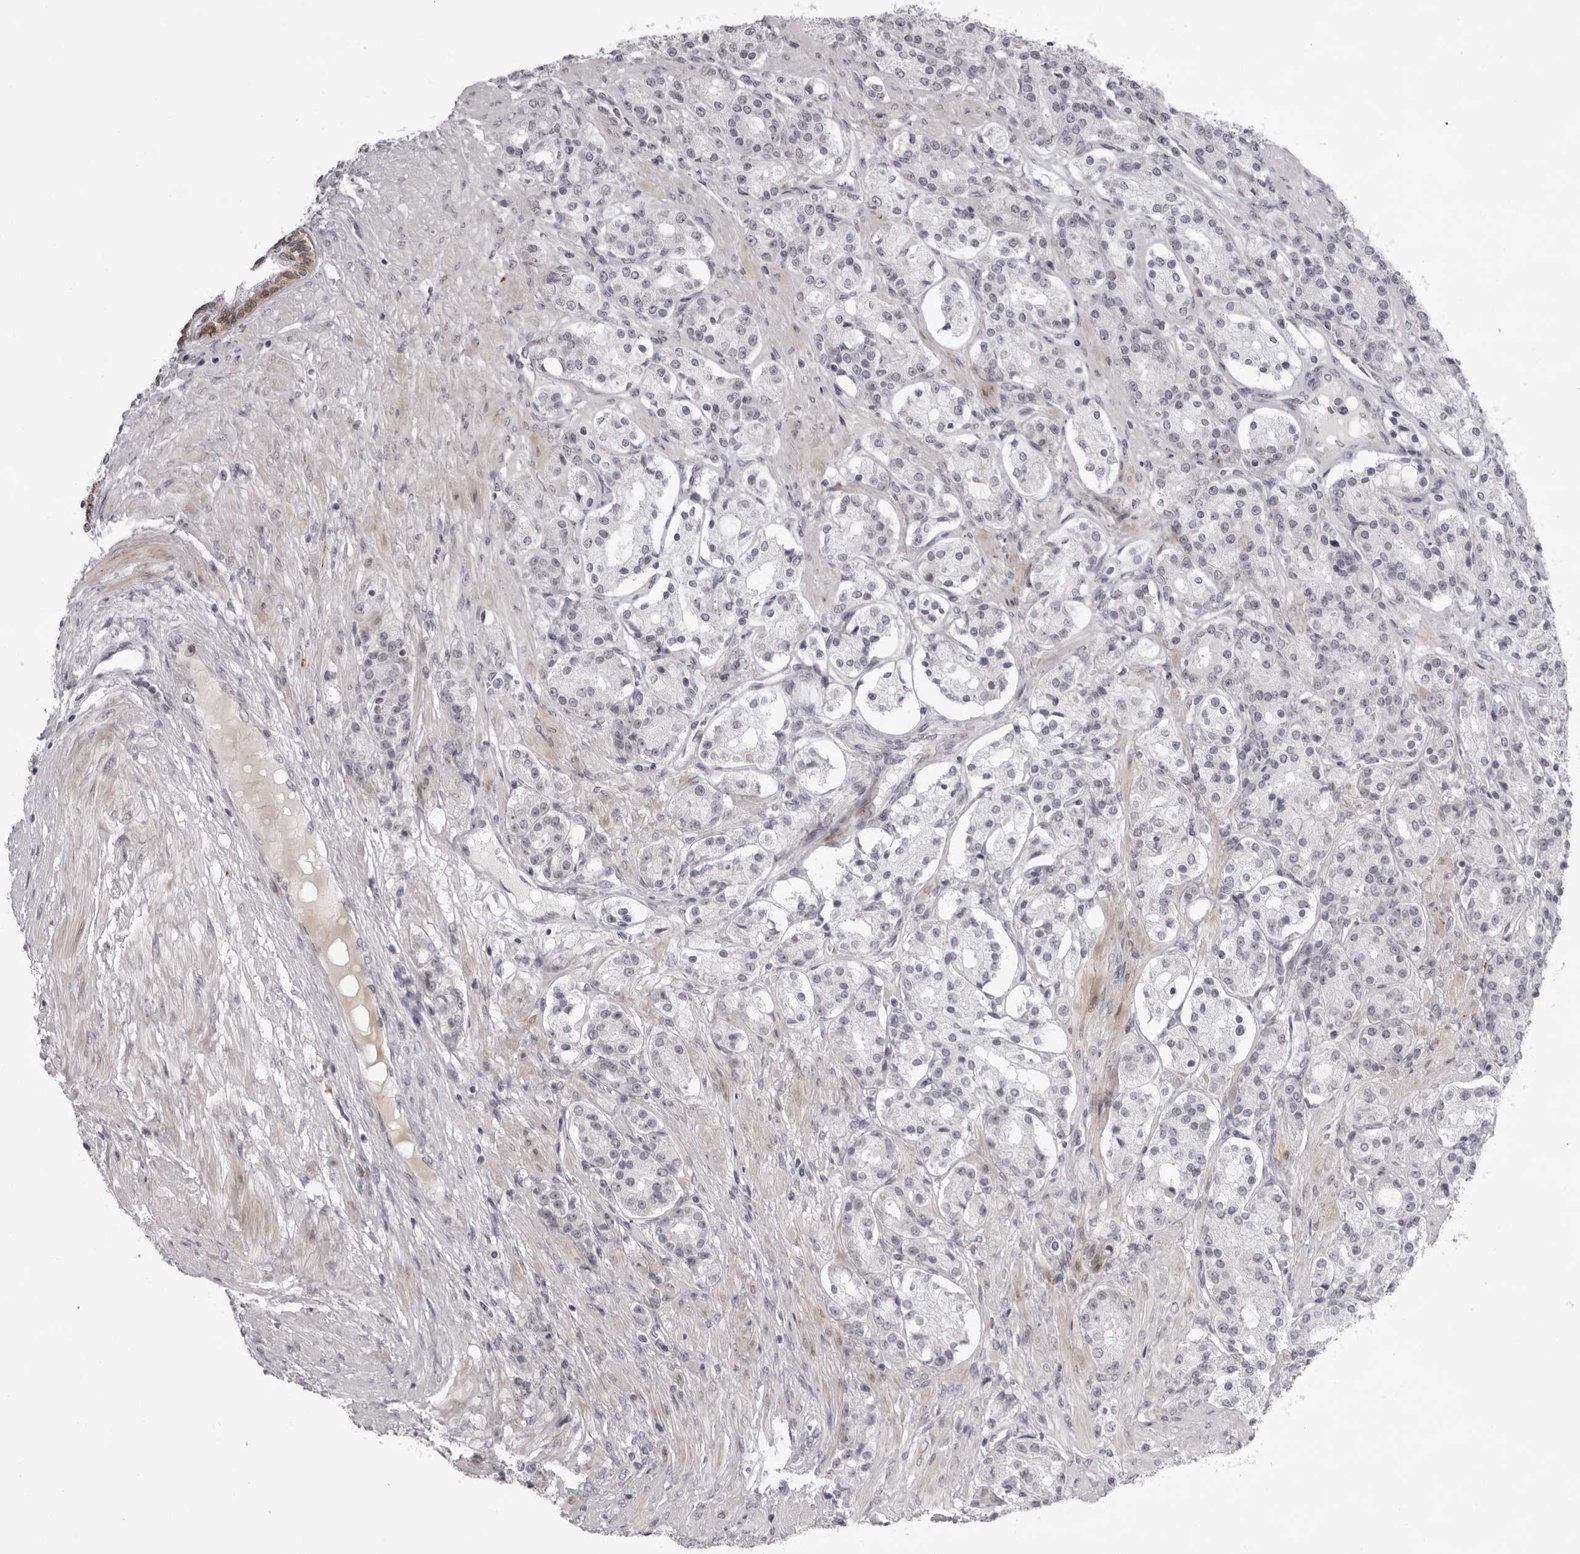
{"staining": {"intensity": "negative", "quantity": "none", "location": "none"}, "tissue": "prostate cancer", "cell_type": "Tumor cells", "image_type": "cancer", "snomed": [{"axis": "morphology", "description": "Adenocarcinoma, High grade"}, {"axis": "topography", "description": "Prostate"}], "caption": "DAB (3,3'-diaminobenzidine) immunohistochemical staining of human high-grade adenocarcinoma (prostate) displays no significant expression in tumor cells.", "gene": "NUDT18", "patient": {"sex": "male", "age": 60}}